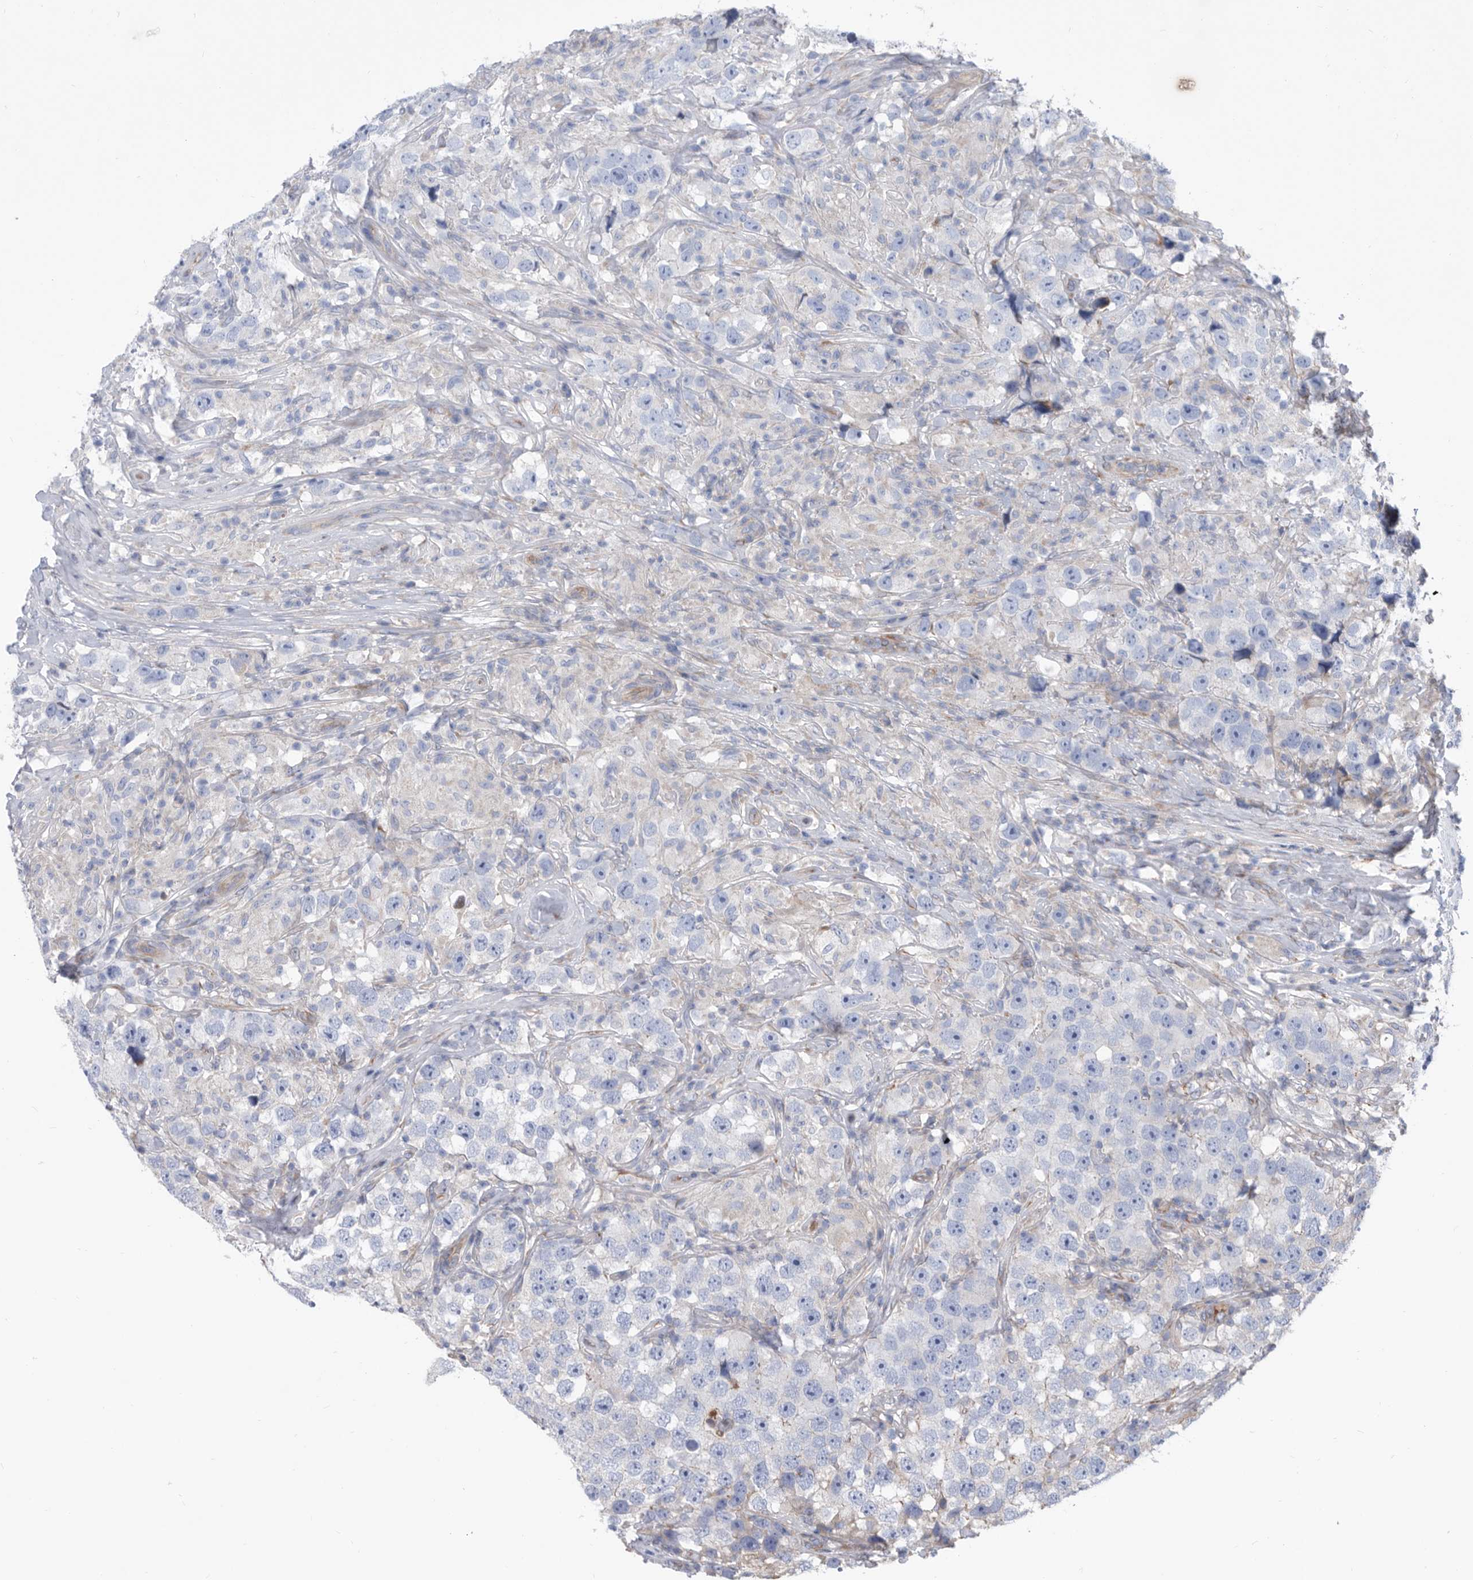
{"staining": {"intensity": "negative", "quantity": "none", "location": "none"}, "tissue": "testis cancer", "cell_type": "Tumor cells", "image_type": "cancer", "snomed": [{"axis": "morphology", "description": "Seminoma, NOS"}, {"axis": "topography", "description": "Testis"}], "caption": "There is no significant expression in tumor cells of testis cancer.", "gene": "ATP13A3", "patient": {"sex": "male", "age": 49}}